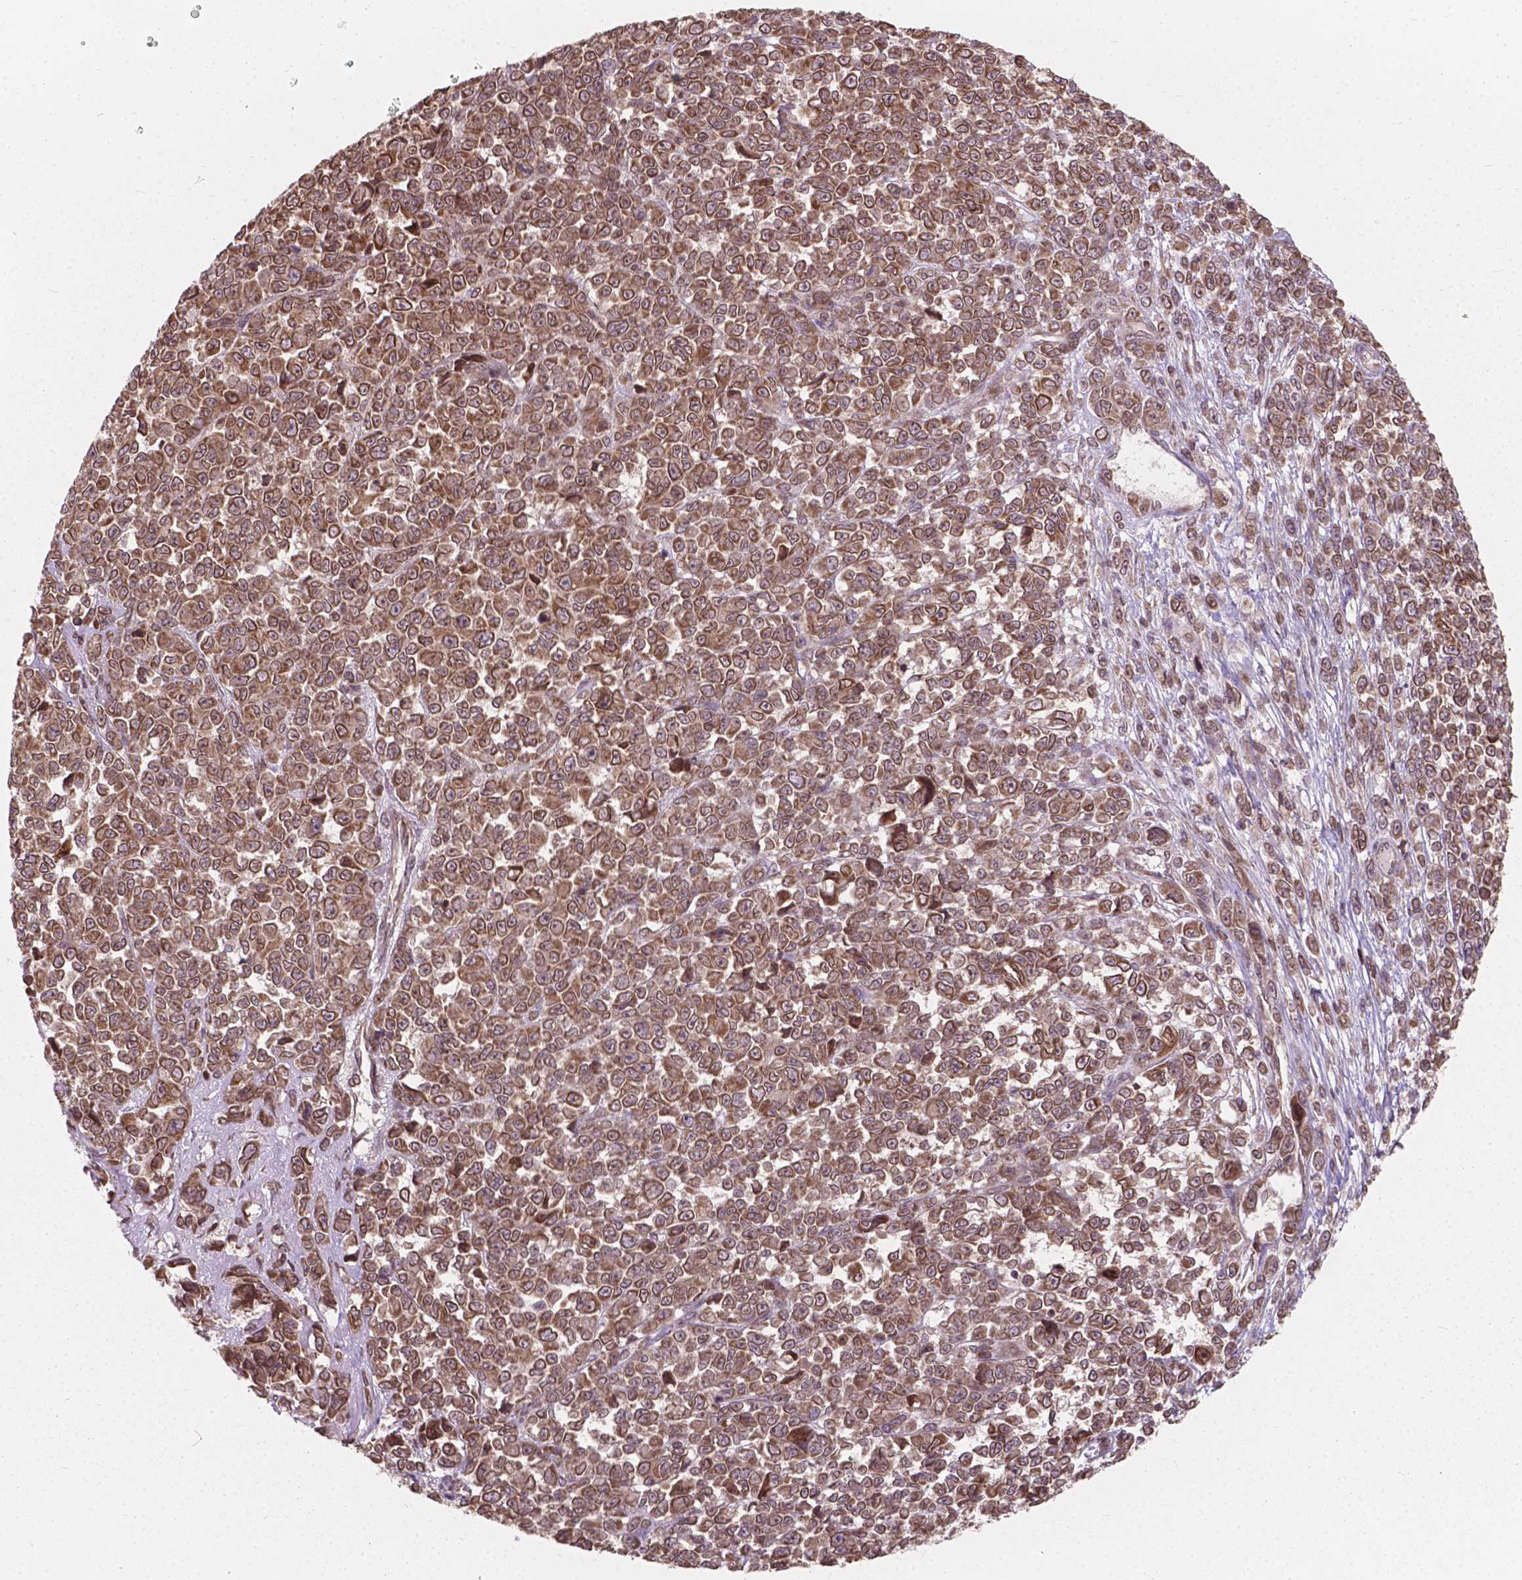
{"staining": {"intensity": "moderate", "quantity": ">75%", "location": "cytoplasmic/membranous"}, "tissue": "melanoma", "cell_type": "Tumor cells", "image_type": "cancer", "snomed": [{"axis": "morphology", "description": "Malignant melanoma, NOS"}, {"axis": "topography", "description": "Skin"}], "caption": "This is an image of immunohistochemistry (IHC) staining of malignant melanoma, which shows moderate staining in the cytoplasmic/membranous of tumor cells.", "gene": "MRPL33", "patient": {"sex": "female", "age": 95}}